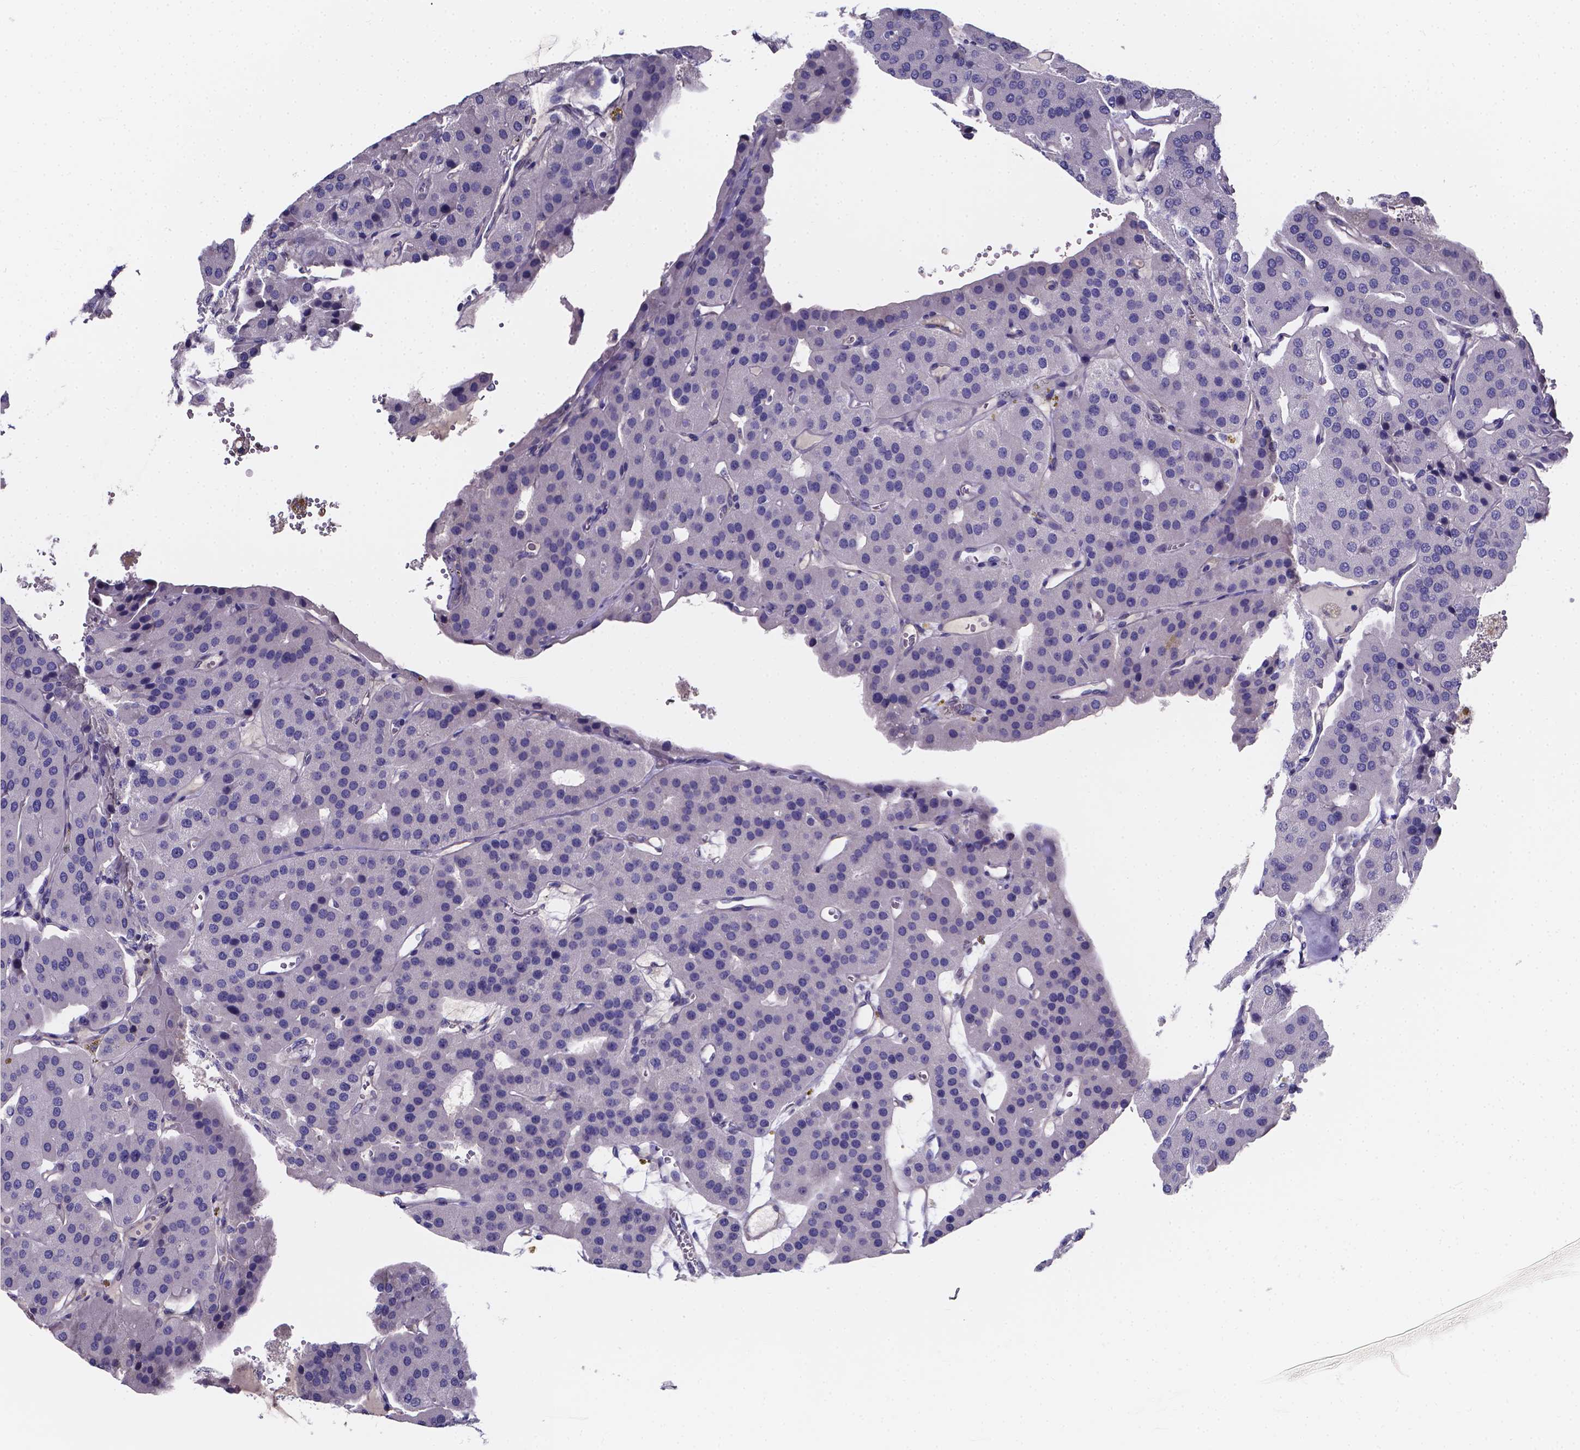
{"staining": {"intensity": "negative", "quantity": "none", "location": "none"}, "tissue": "parathyroid gland", "cell_type": "Glandular cells", "image_type": "normal", "snomed": [{"axis": "morphology", "description": "Normal tissue, NOS"}, {"axis": "morphology", "description": "Adenoma, NOS"}, {"axis": "topography", "description": "Parathyroid gland"}], "caption": "A photomicrograph of parathyroid gland stained for a protein displays no brown staining in glandular cells.", "gene": "CACNG8", "patient": {"sex": "female", "age": 86}}